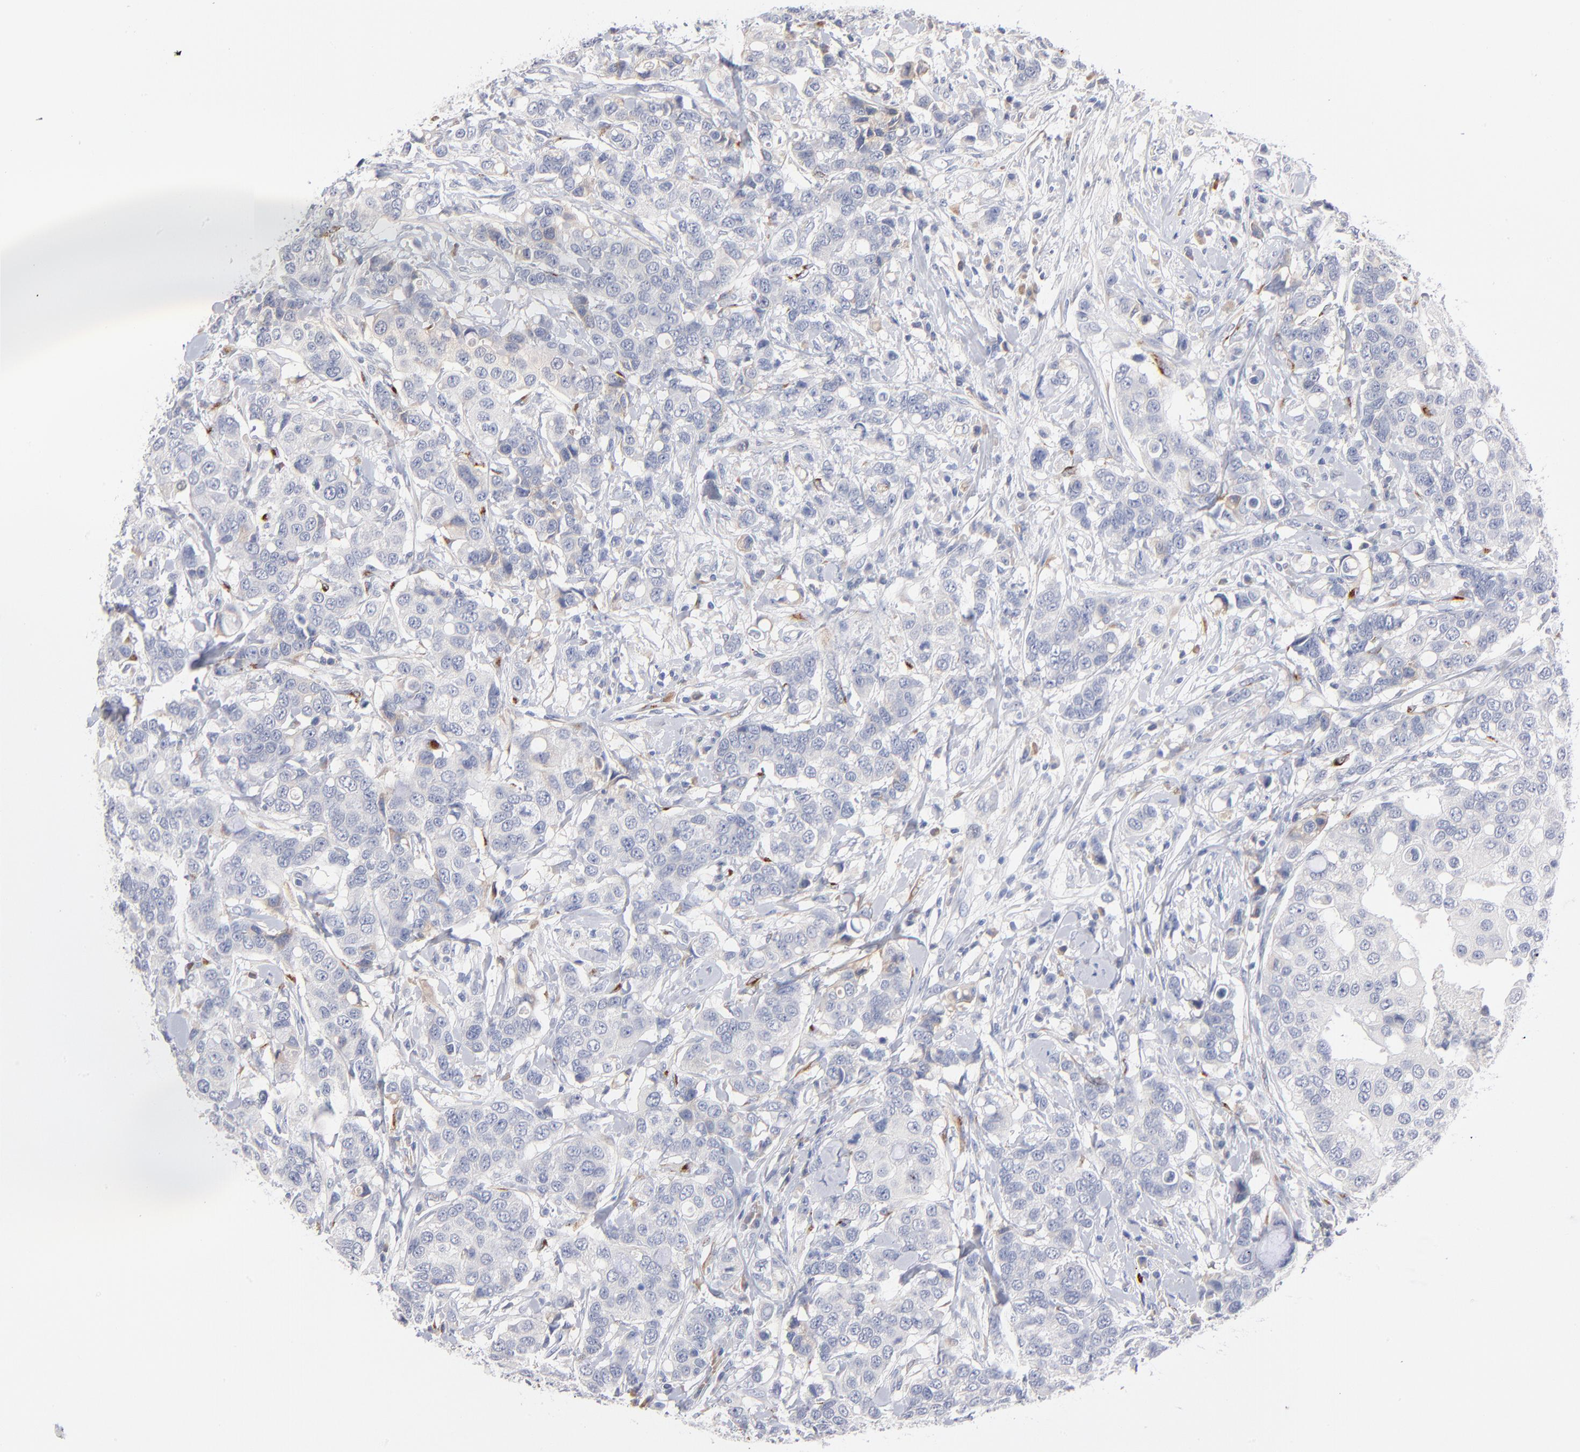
{"staining": {"intensity": "negative", "quantity": "none", "location": "none"}, "tissue": "breast cancer", "cell_type": "Tumor cells", "image_type": "cancer", "snomed": [{"axis": "morphology", "description": "Duct carcinoma"}, {"axis": "topography", "description": "Breast"}], "caption": "Immunohistochemical staining of breast invasive ductal carcinoma reveals no significant staining in tumor cells. The staining was performed using DAB to visualize the protein expression in brown, while the nuclei were stained in blue with hematoxylin (Magnification: 20x).", "gene": "F12", "patient": {"sex": "female", "age": 27}}